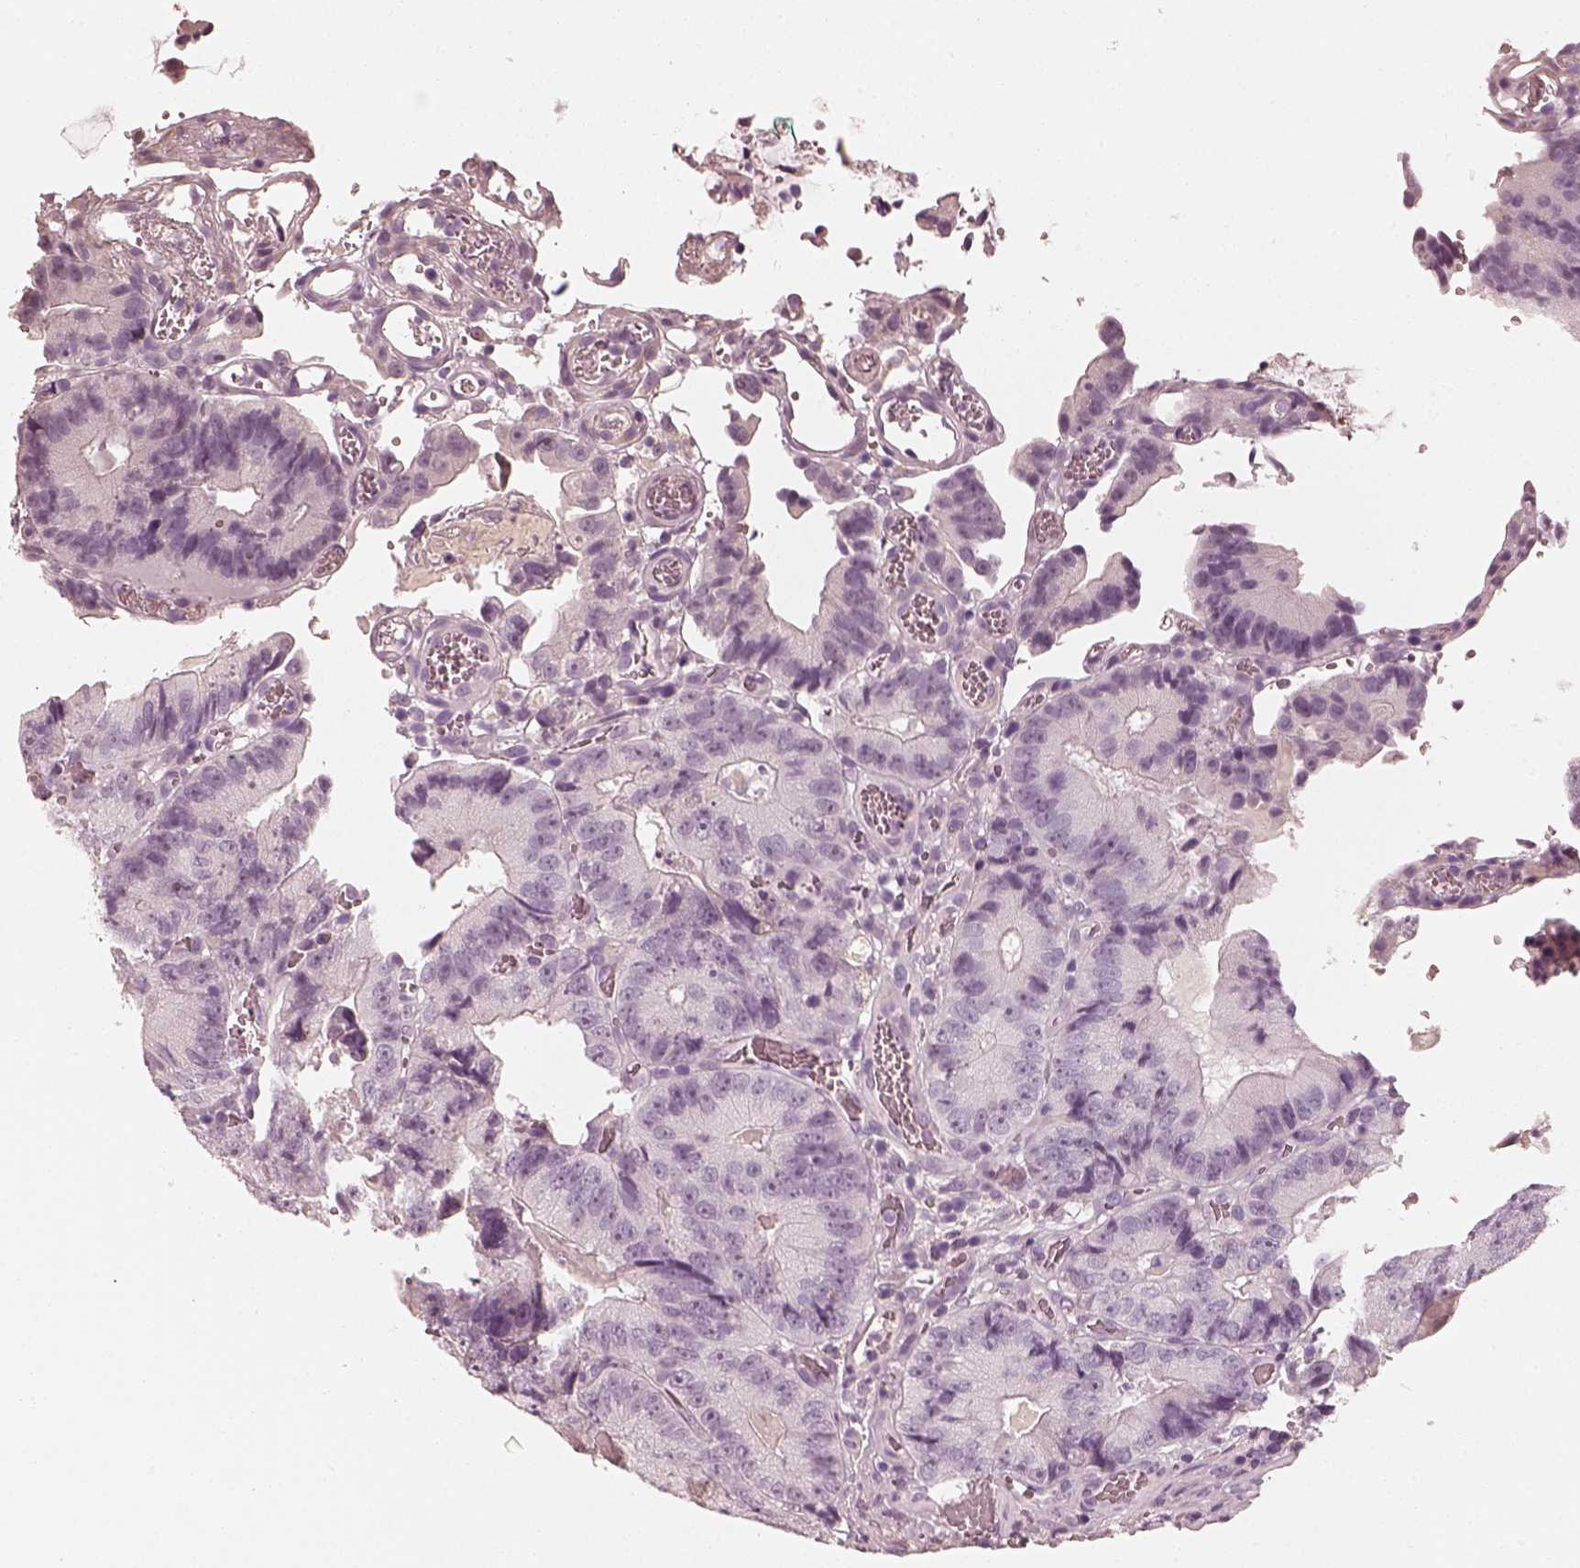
{"staining": {"intensity": "negative", "quantity": "none", "location": "none"}, "tissue": "colorectal cancer", "cell_type": "Tumor cells", "image_type": "cancer", "snomed": [{"axis": "morphology", "description": "Adenocarcinoma, NOS"}, {"axis": "topography", "description": "Colon"}], "caption": "Protein analysis of adenocarcinoma (colorectal) reveals no significant expression in tumor cells. The staining was performed using DAB (3,3'-diaminobenzidine) to visualize the protein expression in brown, while the nuclei were stained in blue with hematoxylin (Magnification: 20x).", "gene": "RS1", "patient": {"sex": "female", "age": 86}}